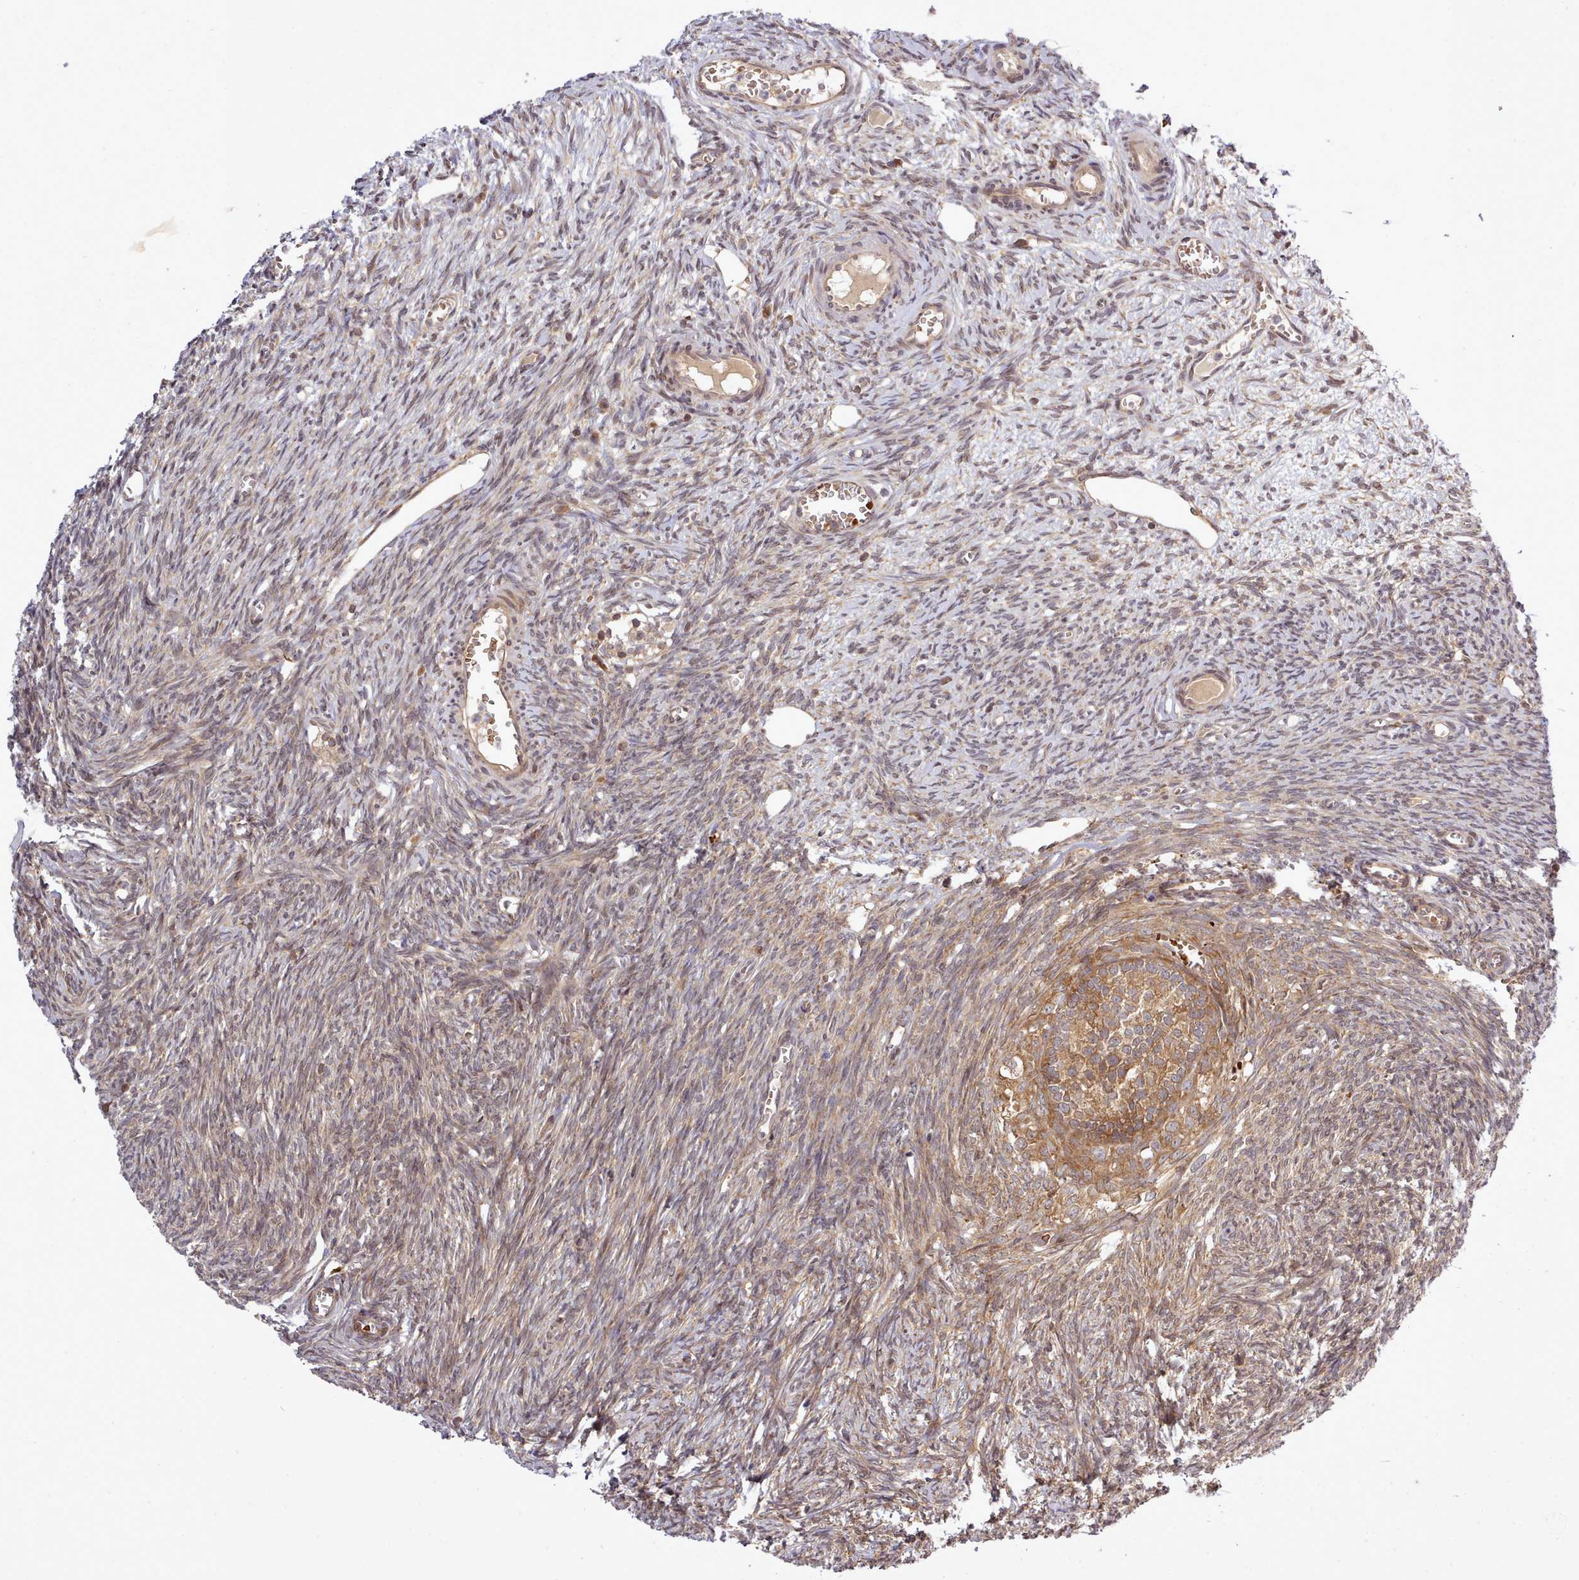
{"staining": {"intensity": "negative", "quantity": "none", "location": "none"}, "tissue": "ovary", "cell_type": "Follicle cells", "image_type": "normal", "snomed": [{"axis": "morphology", "description": "Normal tissue, NOS"}, {"axis": "topography", "description": "Ovary"}], "caption": "DAB (3,3'-diaminobenzidine) immunohistochemical staining of normal ovary displays no significant expression in follicle cells. The staining is performed using DAB brown chromogen with nuclei counter-stained in using hematoxylin.", "gene": "UBE2G1", "patient": {"sex": "female", "age": 44}}